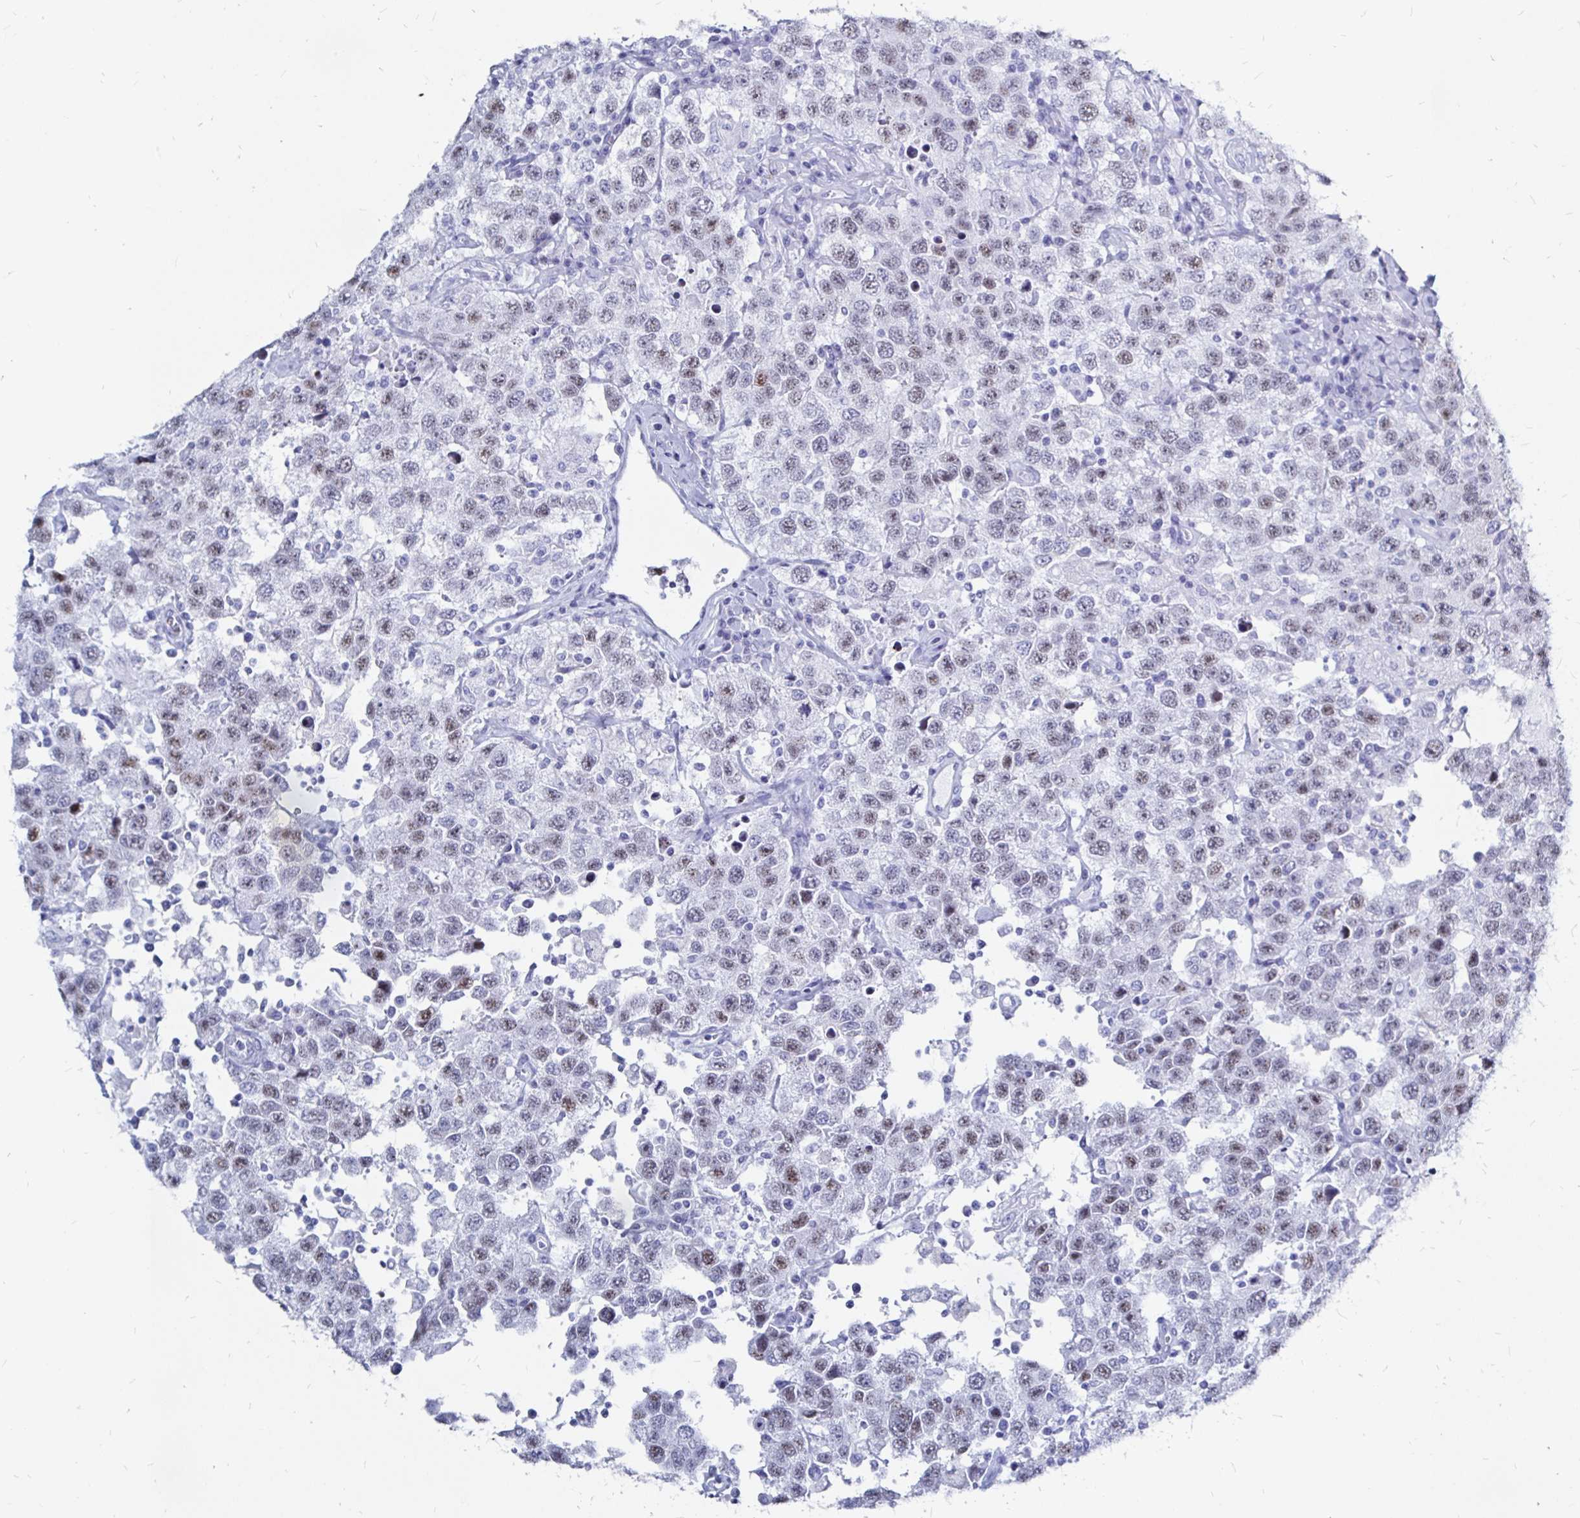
{"staining": {"intensity": "weak", "quantity": "25%-75%", "location": "nuclear"}, "tissue": "testis cancer", "cell_type": "Tumor cells", "image_type": "cancer", "snomed": [{"axis": "morphology", "description": "Seminoma, NOS"}, {"axis": "topography", "description": "Testis"}], "caption": "Testis cancer was stained to show a protein in brown. There is low levels of weak nuclear positivity in about 25%-75% of tumor cells. (IHC, brightfield microscopy, high magnification).", "gene": "LUZP4", "patient": {"sex": "male", "age": 41}}